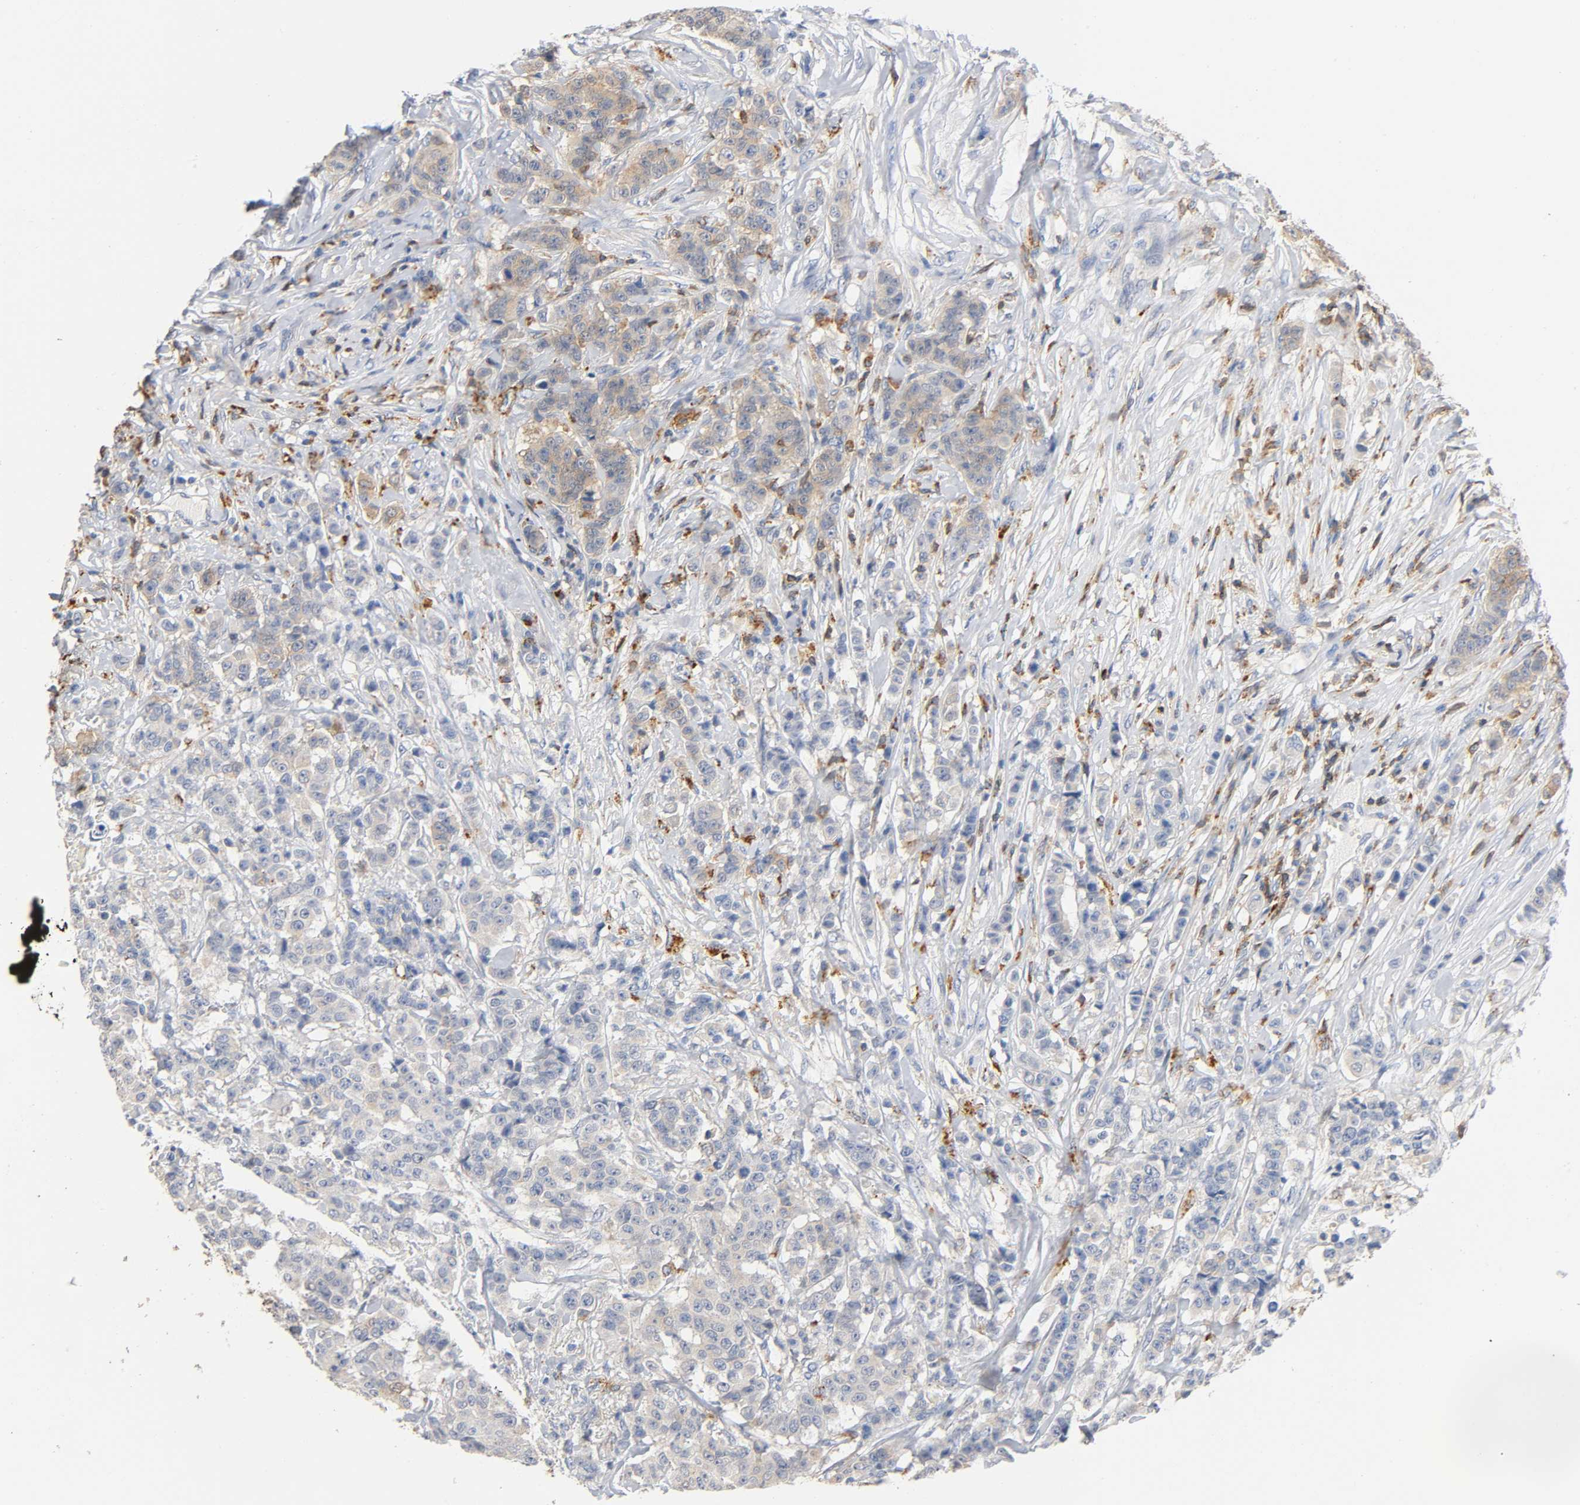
{"staining": {"intensity": "weak", "quantity": "25%-75%", "location": "cytoplasmic/membranous"}, "tissue": "breast cancer", "cell_type": "Tumor cells", "image_type": "cancer", "snomed": [{"axis": "morphology", "description": "Duct carcinoma"}, {"axis": "topography", "description": "Breast"}], "caption": "Tumor cells display low levels of weak cytoplasmic/membranous positivity in about 25%-75% of cells in human invasive ductal carcinoma (breast). (DAB IHC, brown staining for protein, blue staining for nuclei).", "gene": "UCKL1", "patient": {"sex": "female", "age": 40}}